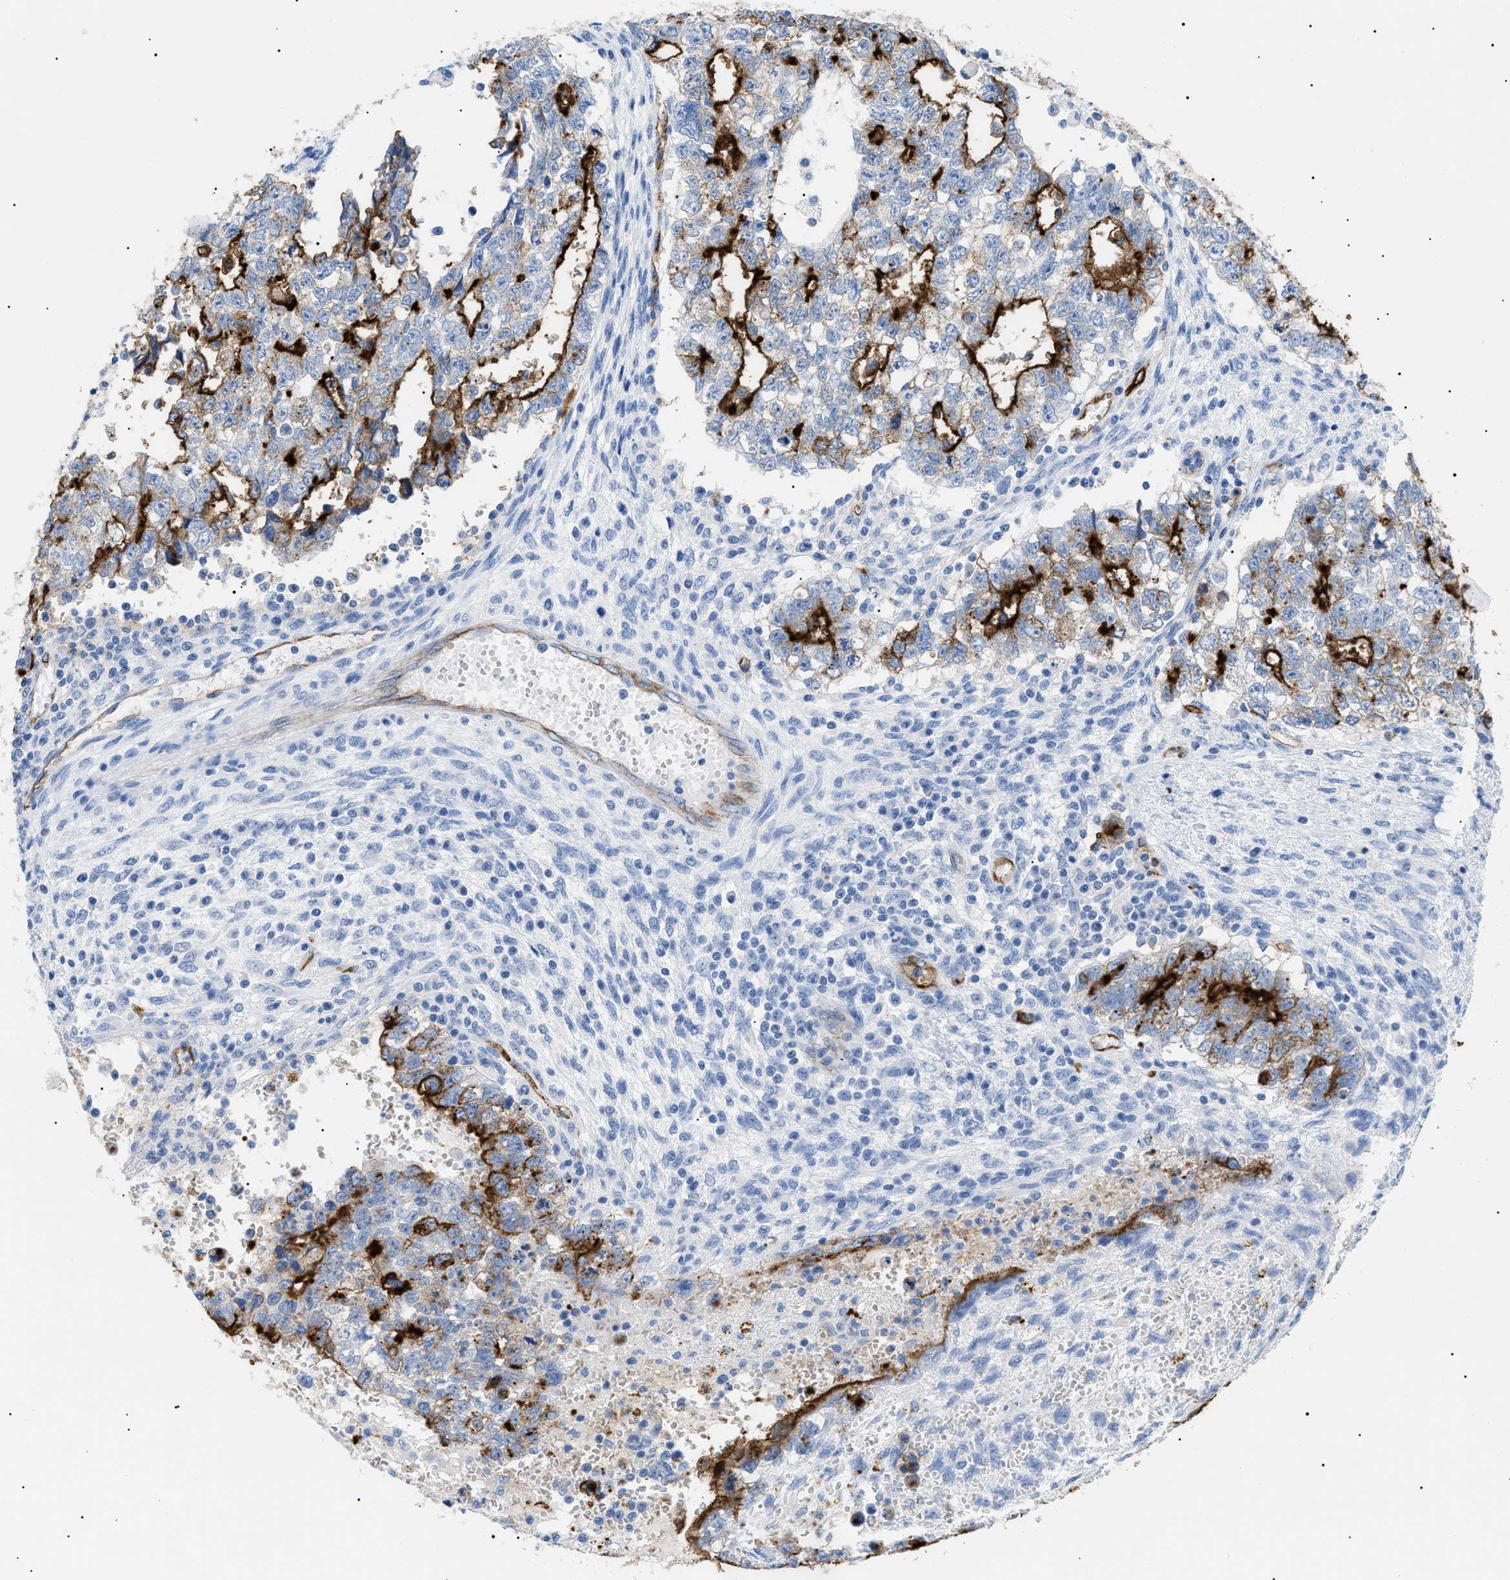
{"staining": {"intensity": "strong", "quantity": "25%-75%", "location": "cytoplasmic/membranous"}, "tissue": "testis cancer", "cell_type": "Tumor cells", "image_type": "cancer", "snomed": [{"axis": "morphology", "description": "Seminoma, NOS"}, {"axis": "morphology", "description": "Carcinoma, Embryonal, NOS"}, {"axis": "topography", "description": "Testis"}], "caption": "A high-resolution micrograph shows immunohistochemistry (IHC) staining of testis cancer (seminoma), which displays strong cytoplasmic/membranous expression in approximately 25%-75% of tumor cells. Using DAB (brown) and hematoxylin (blue) stains, captured at high magnification using brightfield microscopy.", "gene": "PODXL", "patient": {"sex": "male", "age": 38}}